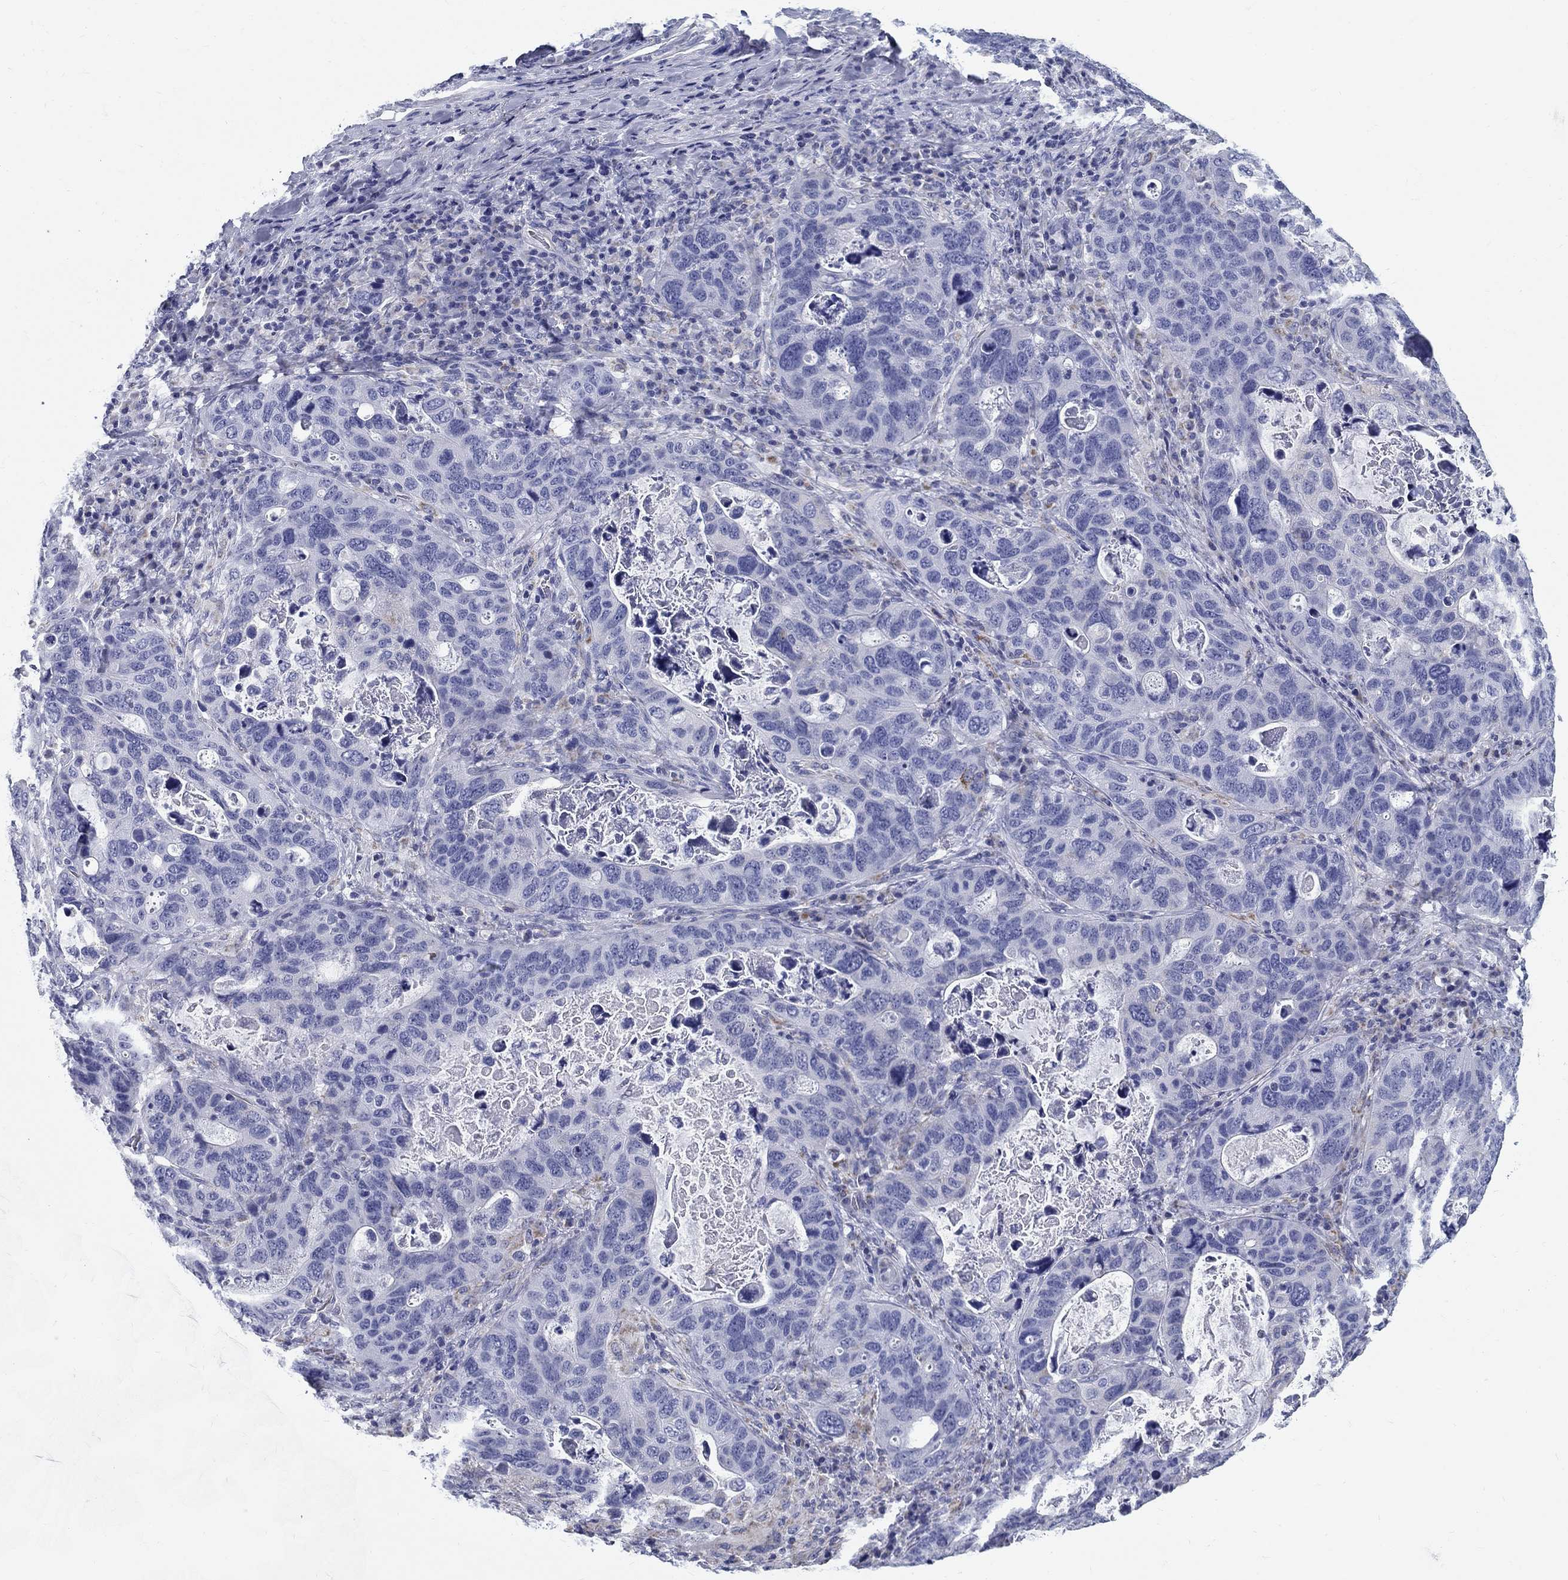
{"staining": {"intensity": "negative", "quantity": "none", "location": "none"}, "tissue": "stomach cancer", "cell_type": "Tumor cells", "image_type": "cancer", "snomed": [{"axis": "morphology", "description": "Adenocarcinoma, NOS"}, {"axis": "topography", "description": "Stomach"}], "caption": "The micrograph displays no significant staining in tumor cells of stomach cancer (adenocarcinoma).", "gene": "UPB1", "patient": {"sex": "male", "age": 54}}